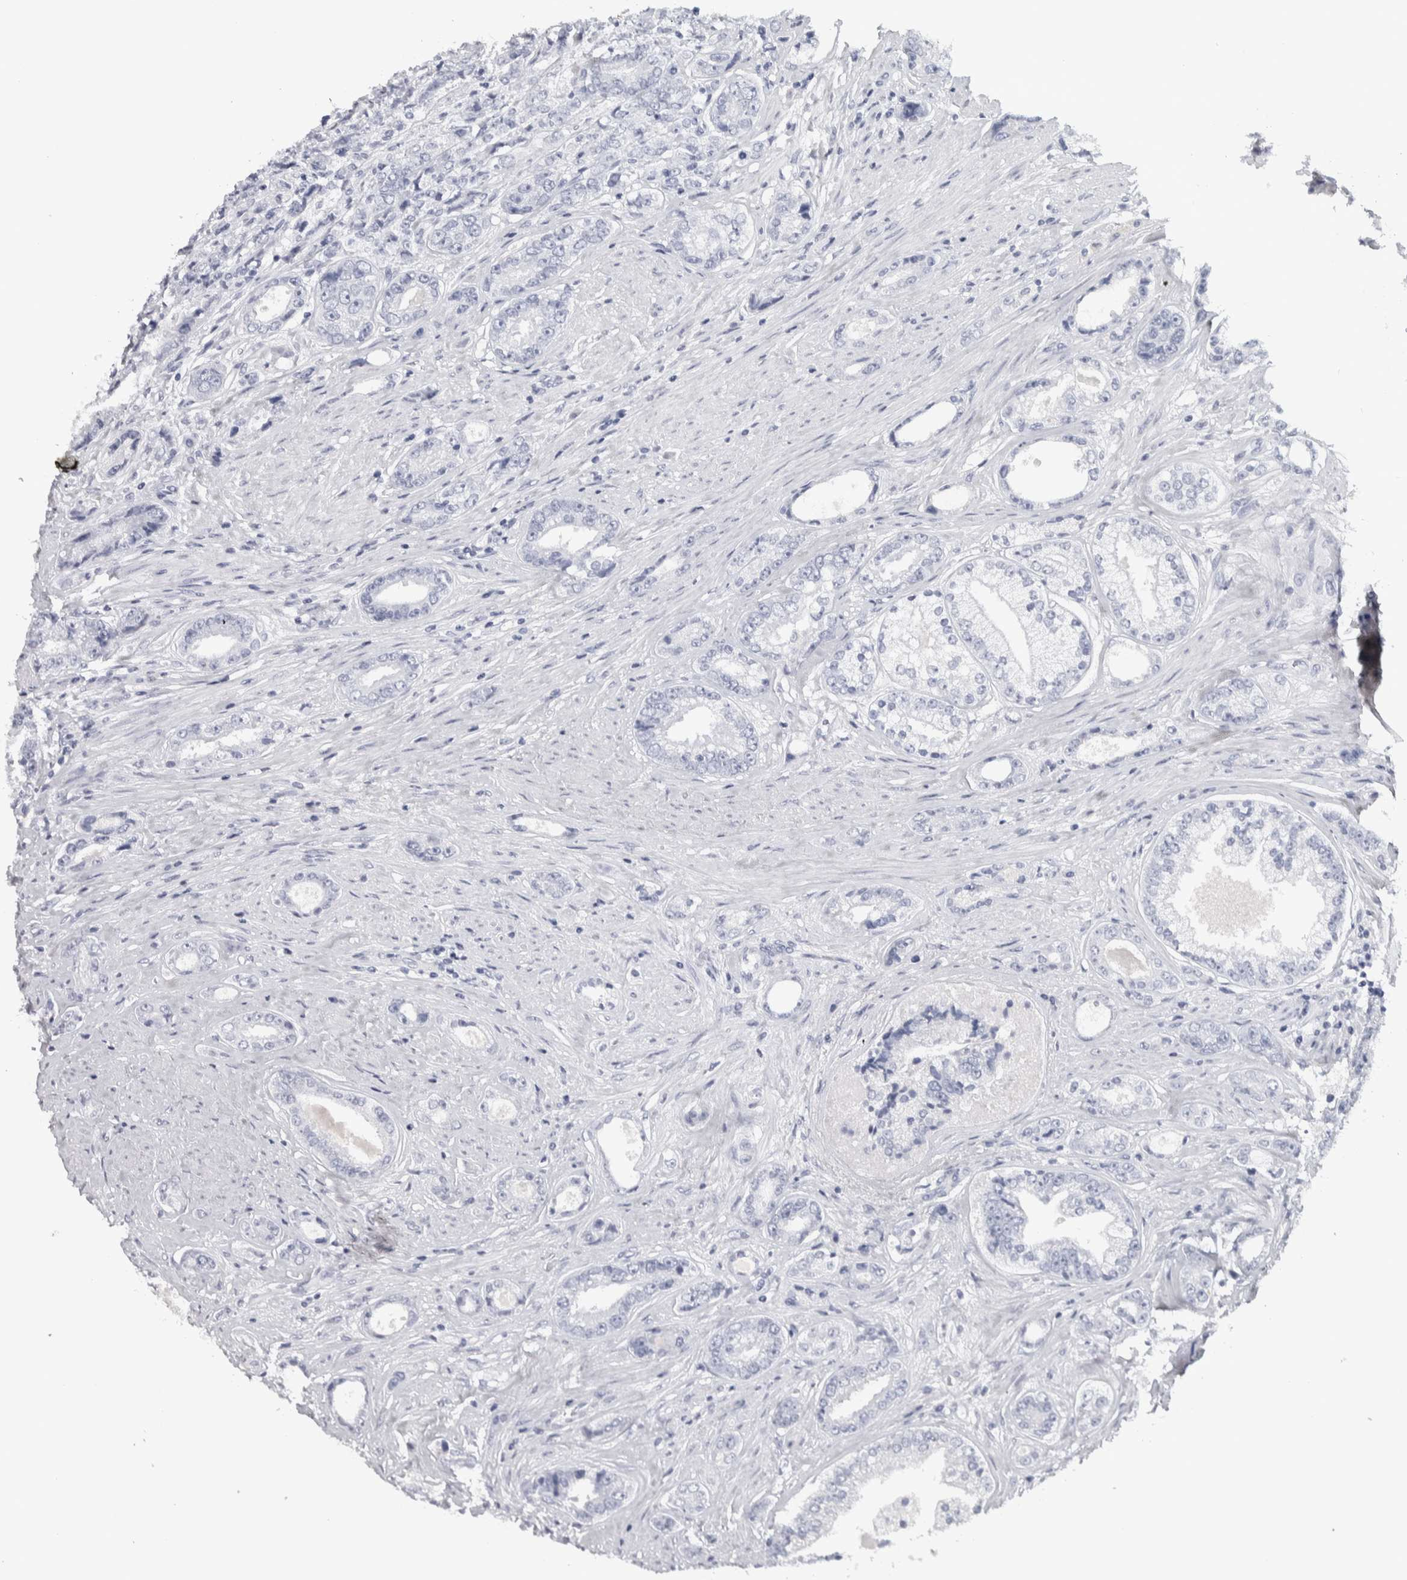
{"staining": {"intensity": "negative", "quantity": "none", "location": "none"}, "tissue": "prostate cancer", "cell_type": "Tumor cells", "image_type": "cancer", "snomed": [{"axis": "morphology", "description": "Adenocarcinoma, High grade"}, {"axis": "topography", "description": "Prostate"}], "caption": "Prostate cancer stained for a protein using immunohistochemistry demonstrates no staining tumor cells.", "gene": "NECAB1", "patient": {"sex": "male", "age": 61}}